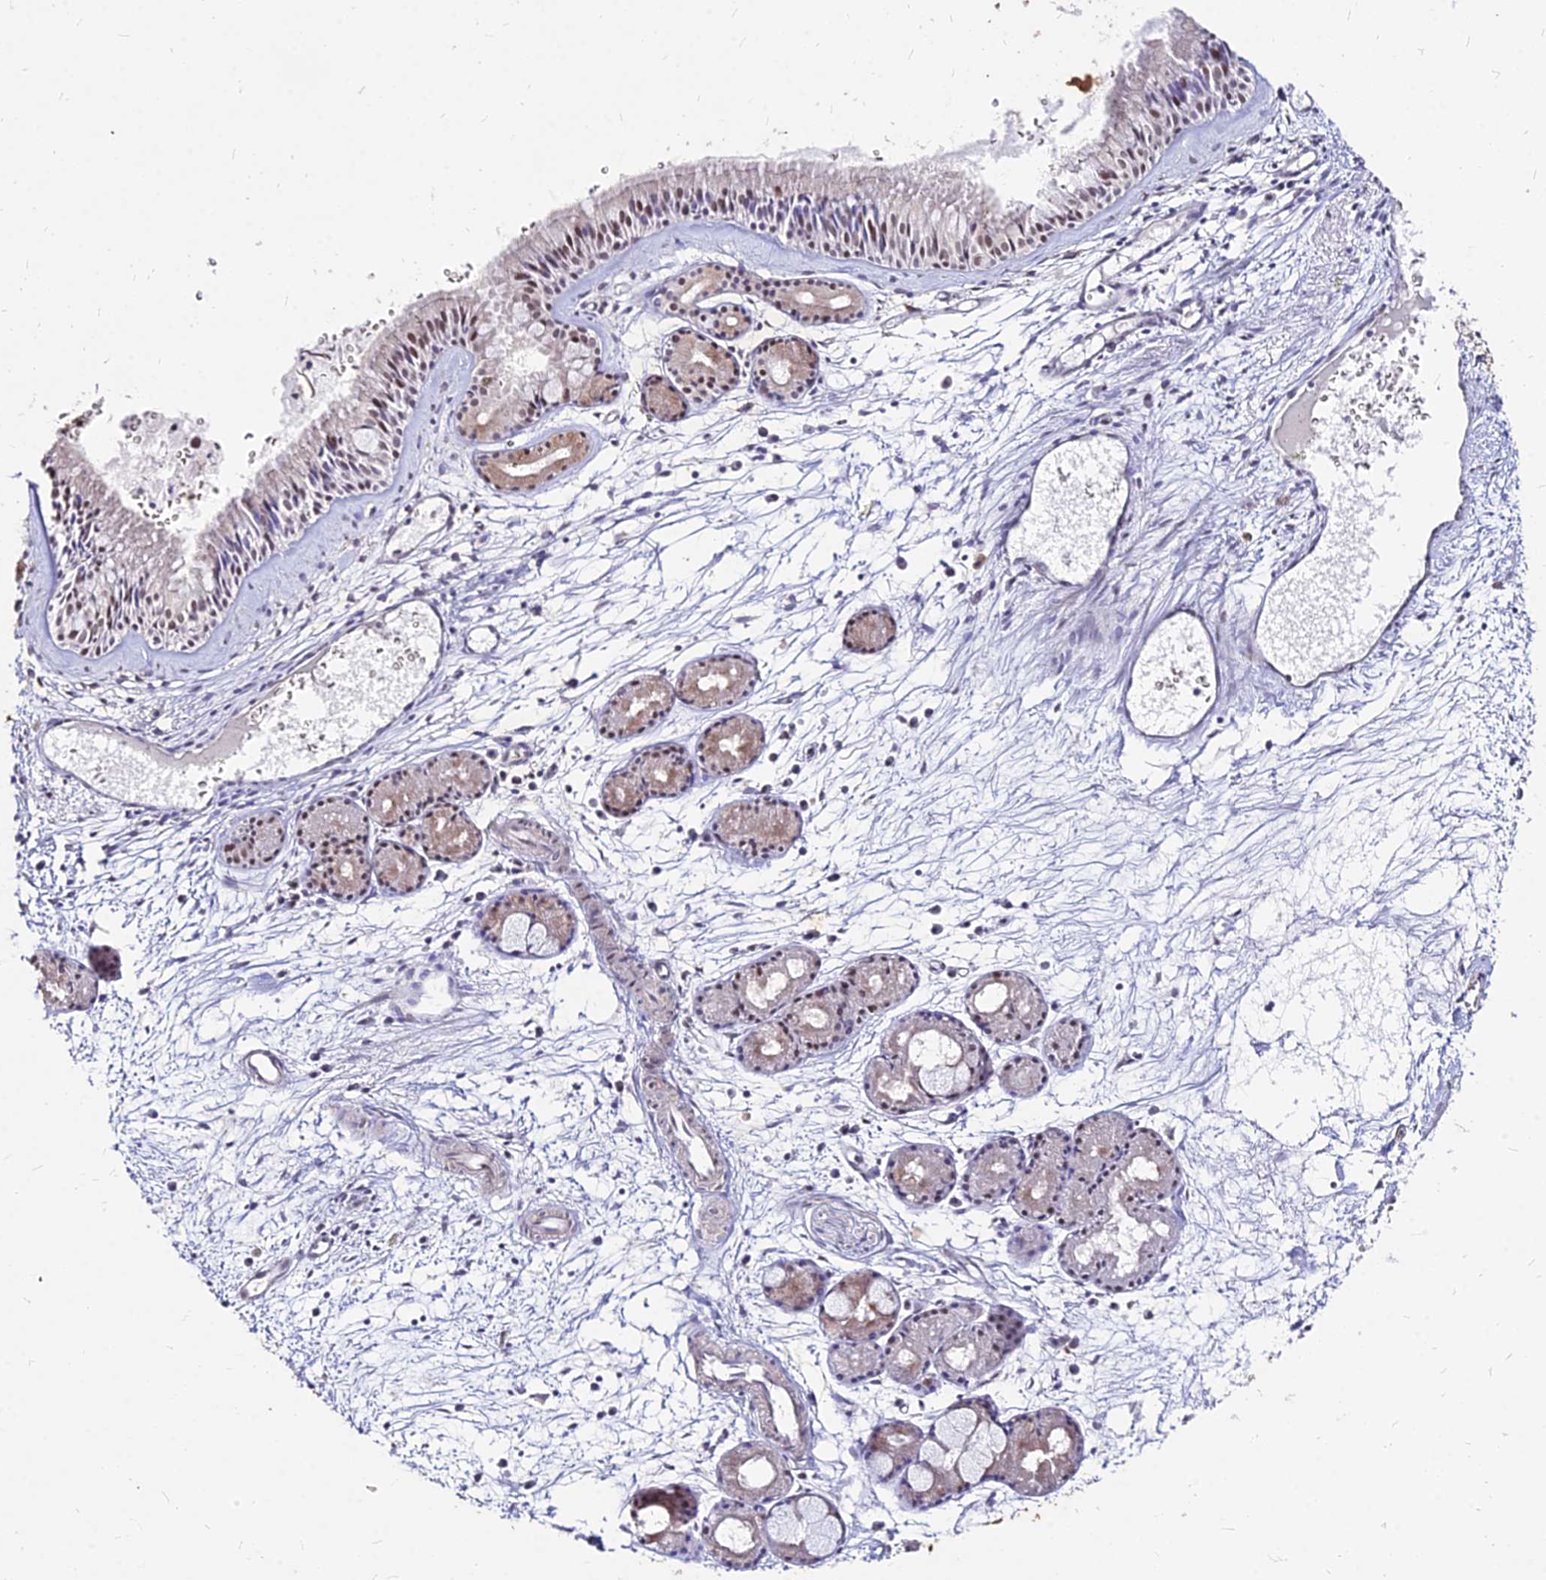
{"staining": {"intensity": "strong", "quantity": "25%-75%", "location": "nuclear"}, "tissue": "nasopharynx", "cell_type": "Respiratory epithelial cells", "image_type": "normal", "snomed": [{"axis": "morphology", "description": "Normal tissue, NOS"}, {"axis": "topography", "description": "Nasopharynx"}], "caption": "Nasopharynx stained with DAB immunohistochemistry reveals high levels of strong nuclear expression in approximately 25%-75% of respiratory epithelial cells.", "gene": "ZBED4", "patient": {"sex": "male", "age": 81}}